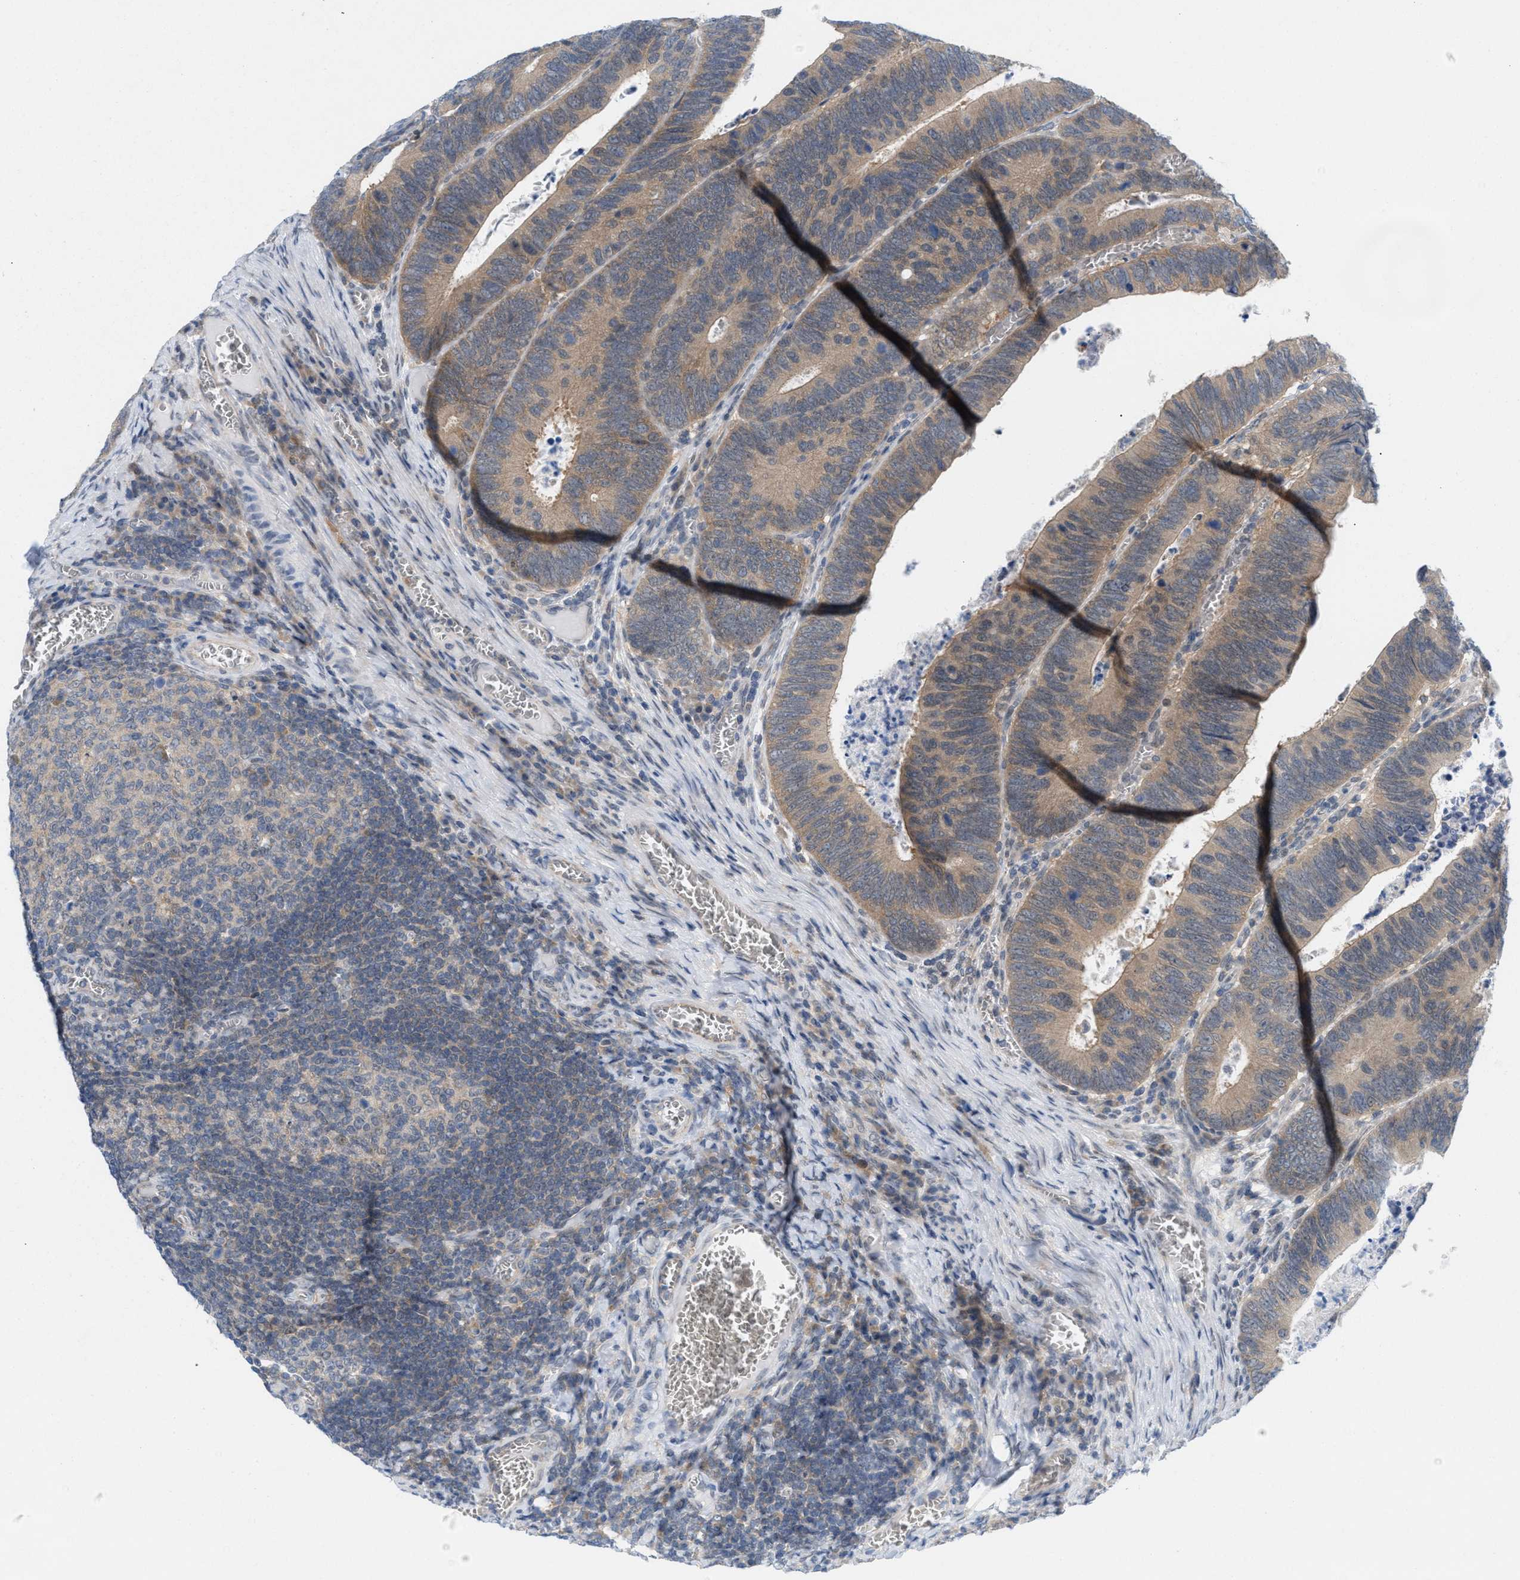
{"staining": {"intensity": "moderate", "quantity": ">75%", "location": "cytoplasmic/membranous"}, "tissue": "colorectal cancer", "cell_type": "Tumor cells", "image_type": "cancer", "snomed": [{"axis": "morphology", "description": "Inflammation, NOS"}, {"axis": "morphology", "description": "Adenocarcinoma, NOS"}, {"axis": "topography", "description": "Colon"}], "caption": "Colorectal cancer (adenocarcinoma) stained with immunohistochemistry (IHC) exhibits moderate cytoplasmic/membranous positivity in about >75% of tumor cells. (Brightfield microscopy of DAB IHC at high magnification).", "gene": "WIPI2", "patient": {"sex": "male", "age": 72}}